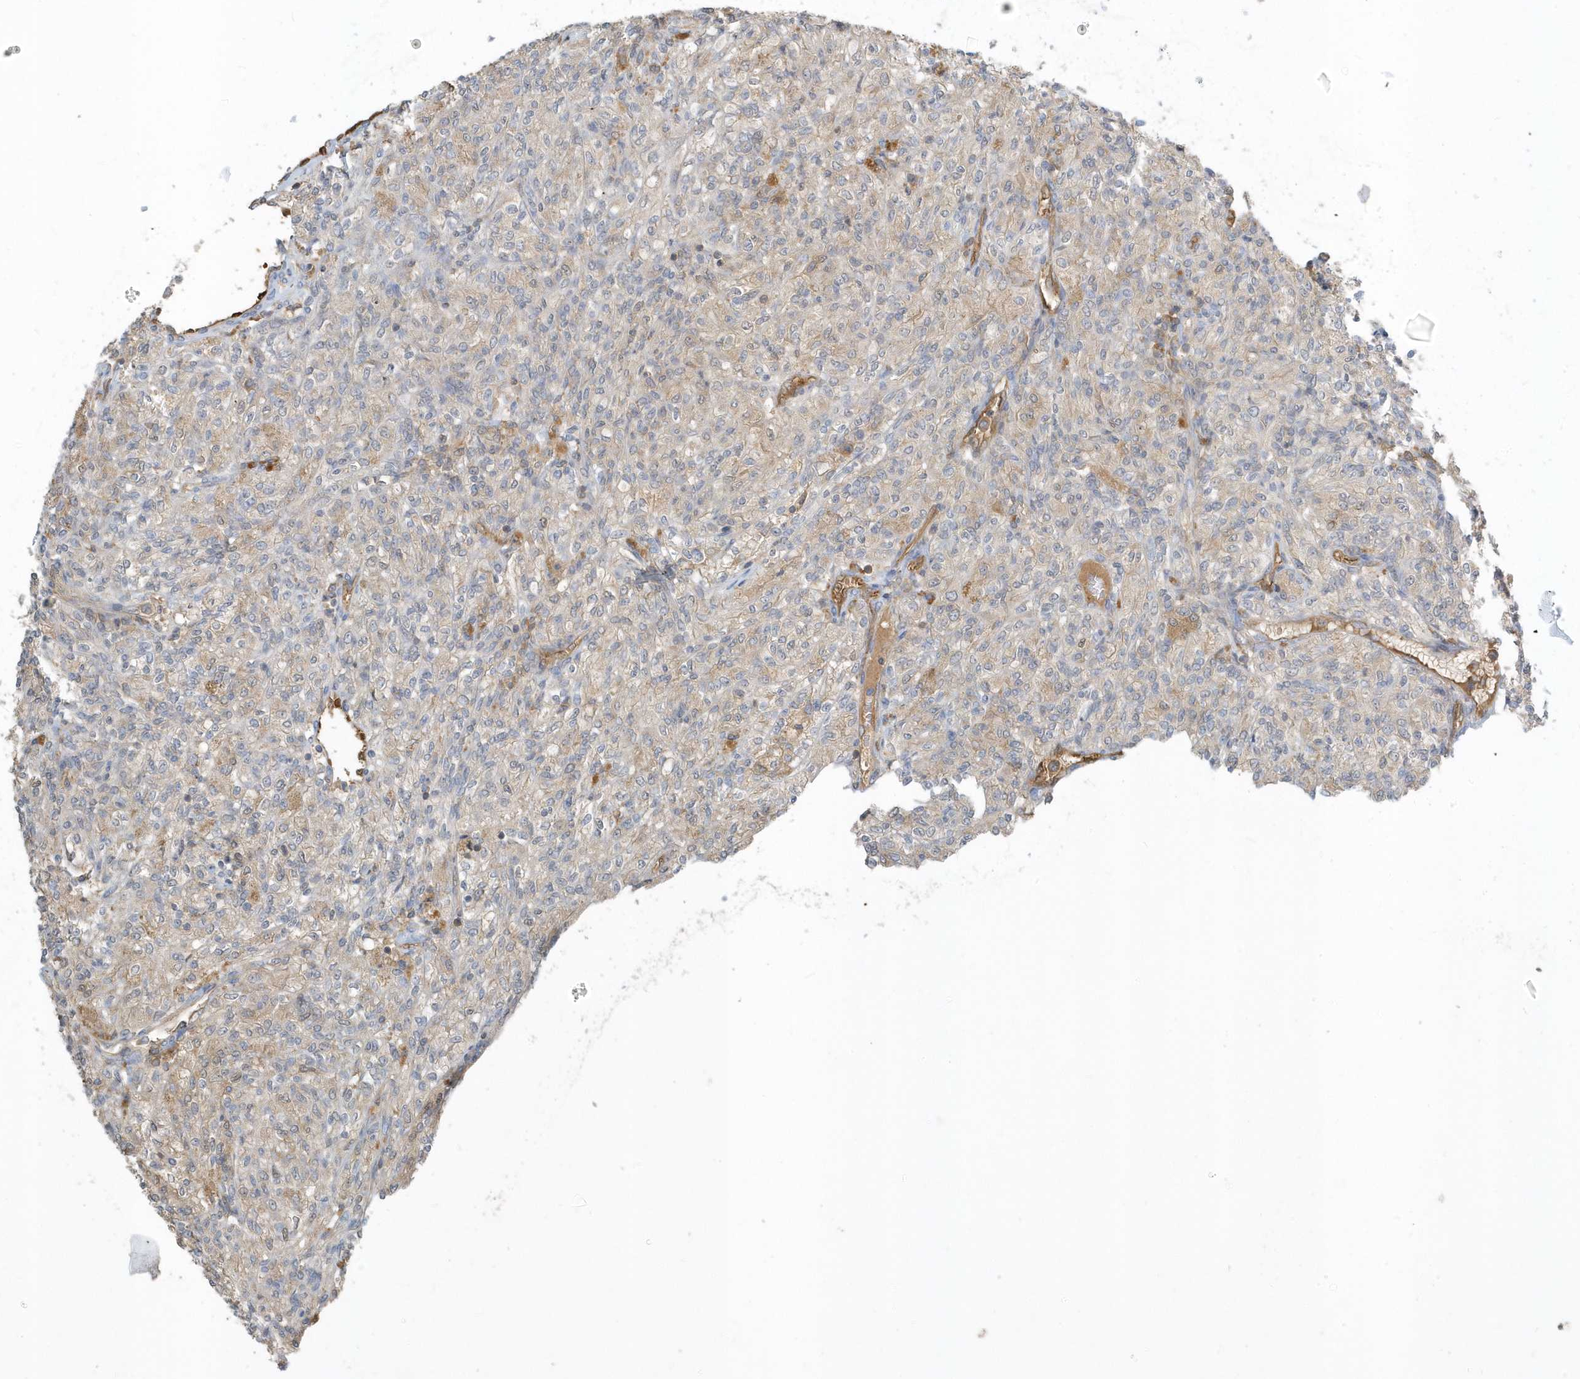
{"staining": {"intensity": "negative", "quantity": "none", "location": "none"}, "tissue": "renal cancer", "cell_type": "Tumor cells", "image_type": "cancer", "snomed": [{"axis": "morphology", "description": "Adenocarcinoma, NOS"}, {"axis": "topography", "description": "Kidney"}], "caption": "Immunohistochemistry image of neoplastic tissue: renal cancer (adenocarcinoma) stained with DAB (3,3'-diaminobenzidine) demonstrates no significant protein expression in tumor cells. (Brightfield microscopy of DAB (3,3'-diaminobenzidine) immunohistochemistry at high magnification).", "gene": "USP53", "patient": {"sex": "male", "age": 77}}